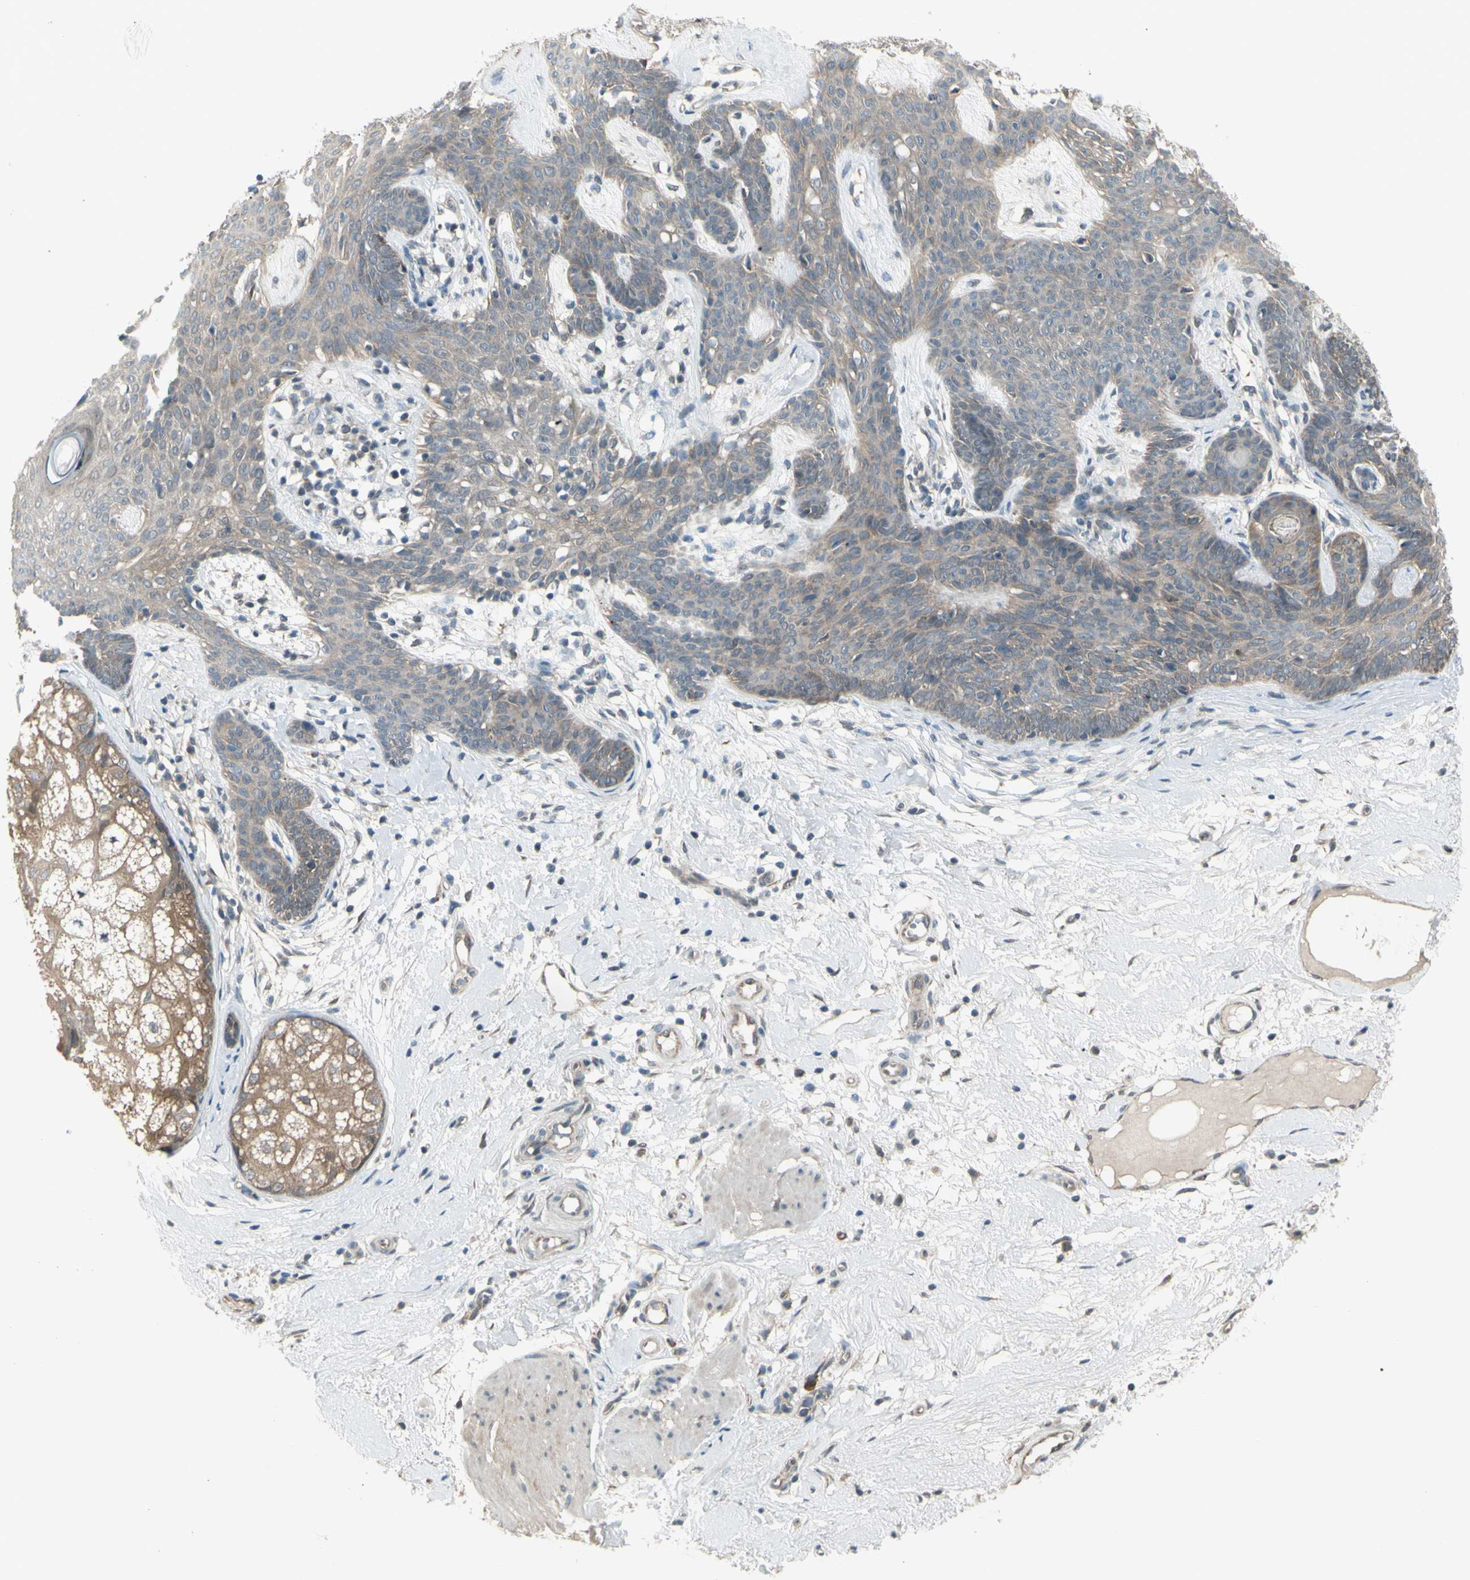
{"staining": {"intensity": "weak", "quantity": "25%-75%", "location": "cytoplasmic/membranous"}, "tissue": "skin cancer", "cell_type": "Tumor cells", "image_type": "cancer", "snomed": [{"axis": "morphology", "description": "Developmental malformation"}, {"axis": "morphology", "description": "Basal cell carcinoma"}, {"axis": "topography", "description": "Skin"}], "caption": "Immunohistochemical staining of human skin cancer (basal cell carcinoma) shows weak cytoplasmic/membranous protein positivity in approximately 25%-75% of tumor cells.", "gene": "NAXD", "patient": {"sex": "female", "age": 62}}